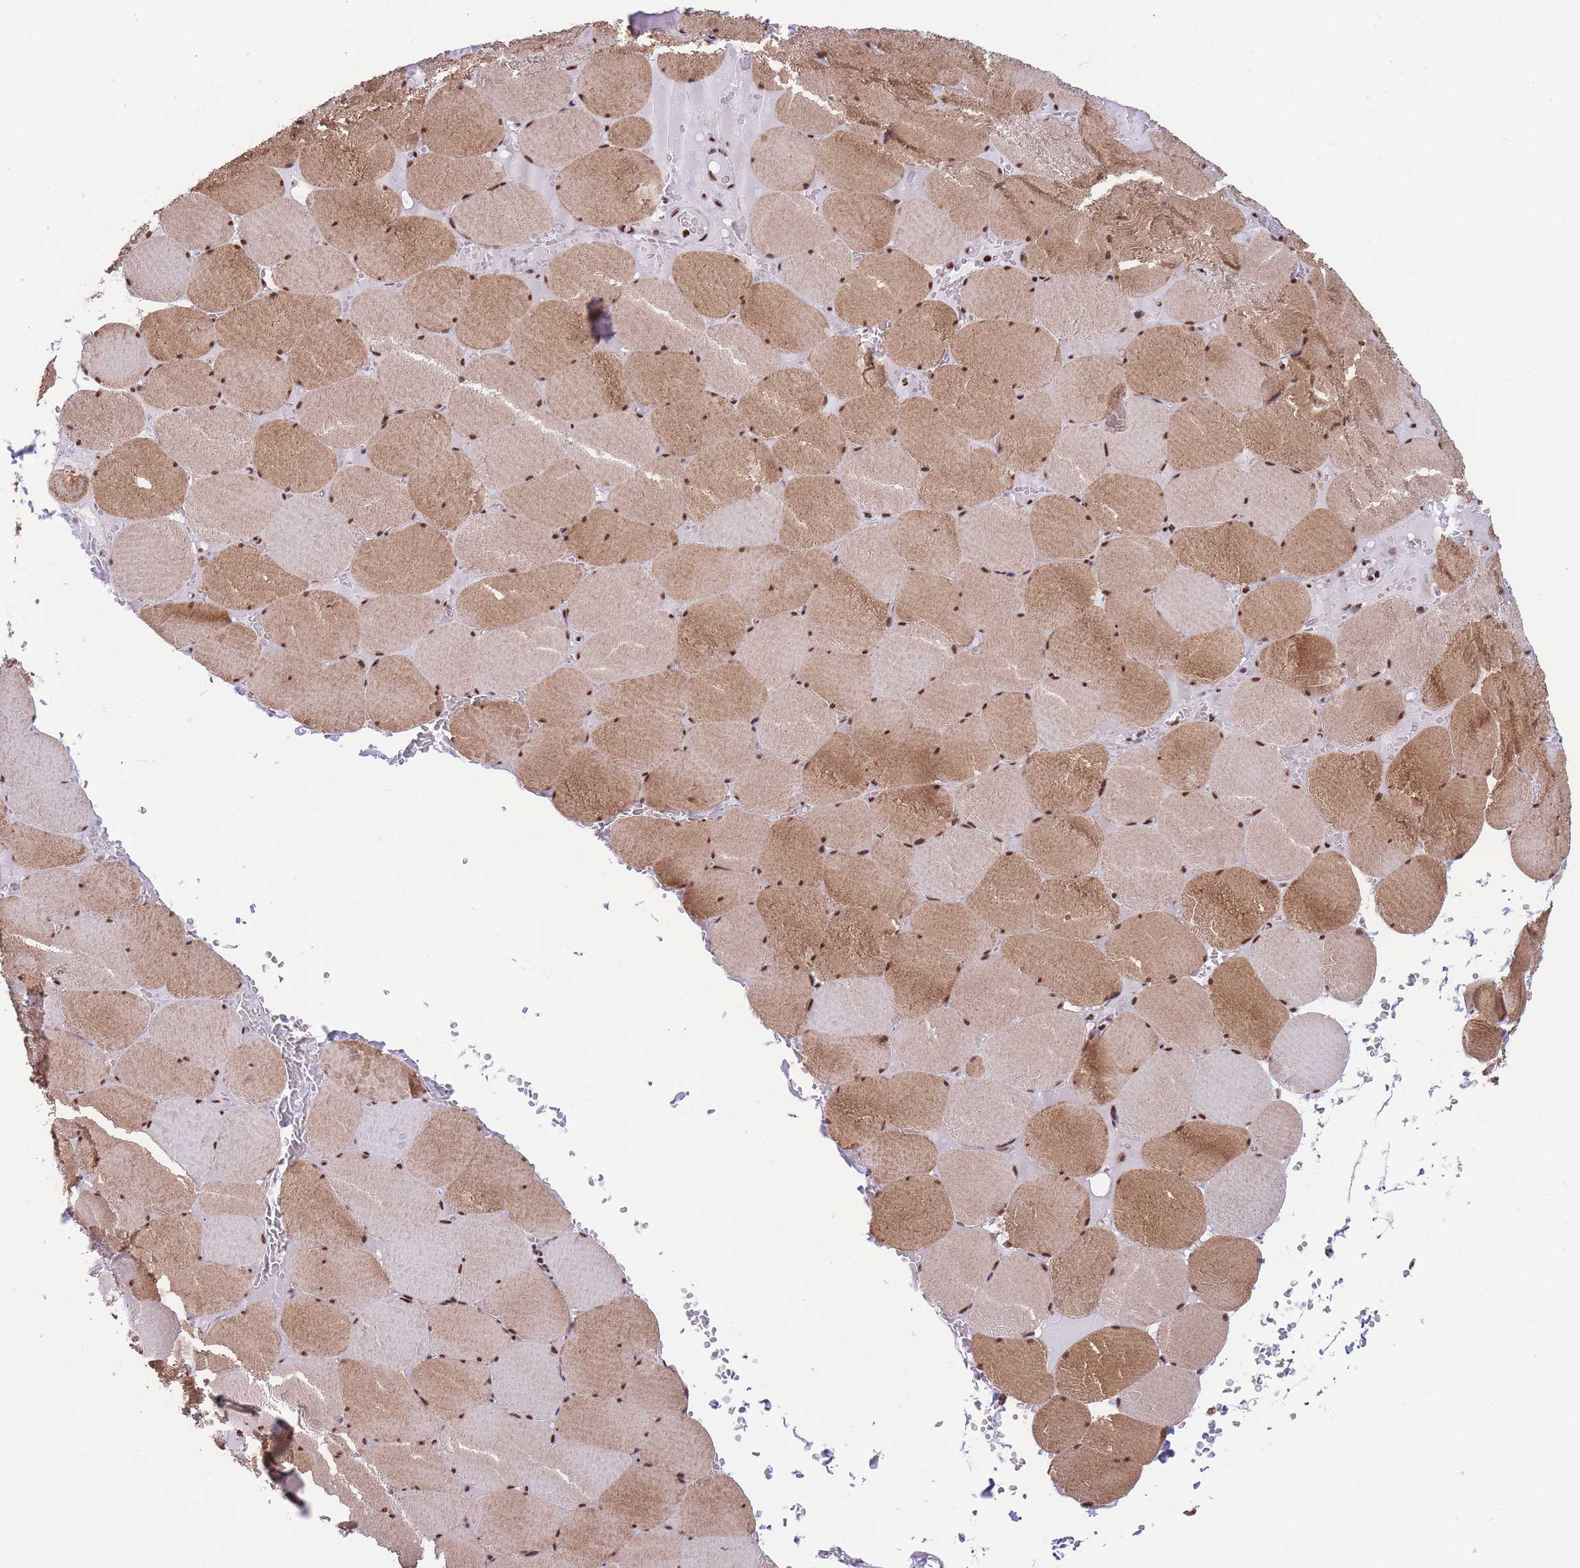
{"staining": {"intensity": "moderate", "quantity": ">75%", "location": "cytoplasmic/membranous,nuclear"}, "tissue": "skeletal muscle", "cell_type": "Myocytes", "image_type": "normal", "snomed": [{"axis": "morphology", "description": "Normal tissue, NOS"}, {"axis": "topography", "description": "Skeletal muscle"}, {"axis": "topography", "description": "Head-Neck"}], "caption": "High-magnification brightfield microscopy of unremarkable skeletal muscle stained with DAB (3,3'-diaminobenzidine) (brown) and counterstained with hematoxylin (blue). myocytes exhibit moderate cytoplasmic/membranous,nuclear staining is appreciated in approximately>75% of cells. The staining was performed using DAB (3,3'-diaminobenzidine) to visualize the protein expression in brown, while the nuclei were stained in blue with hematoxylin (Magnification: 20x).", "gene": "DNAJC3", "patient": {"sex": "male", "age": 66}}